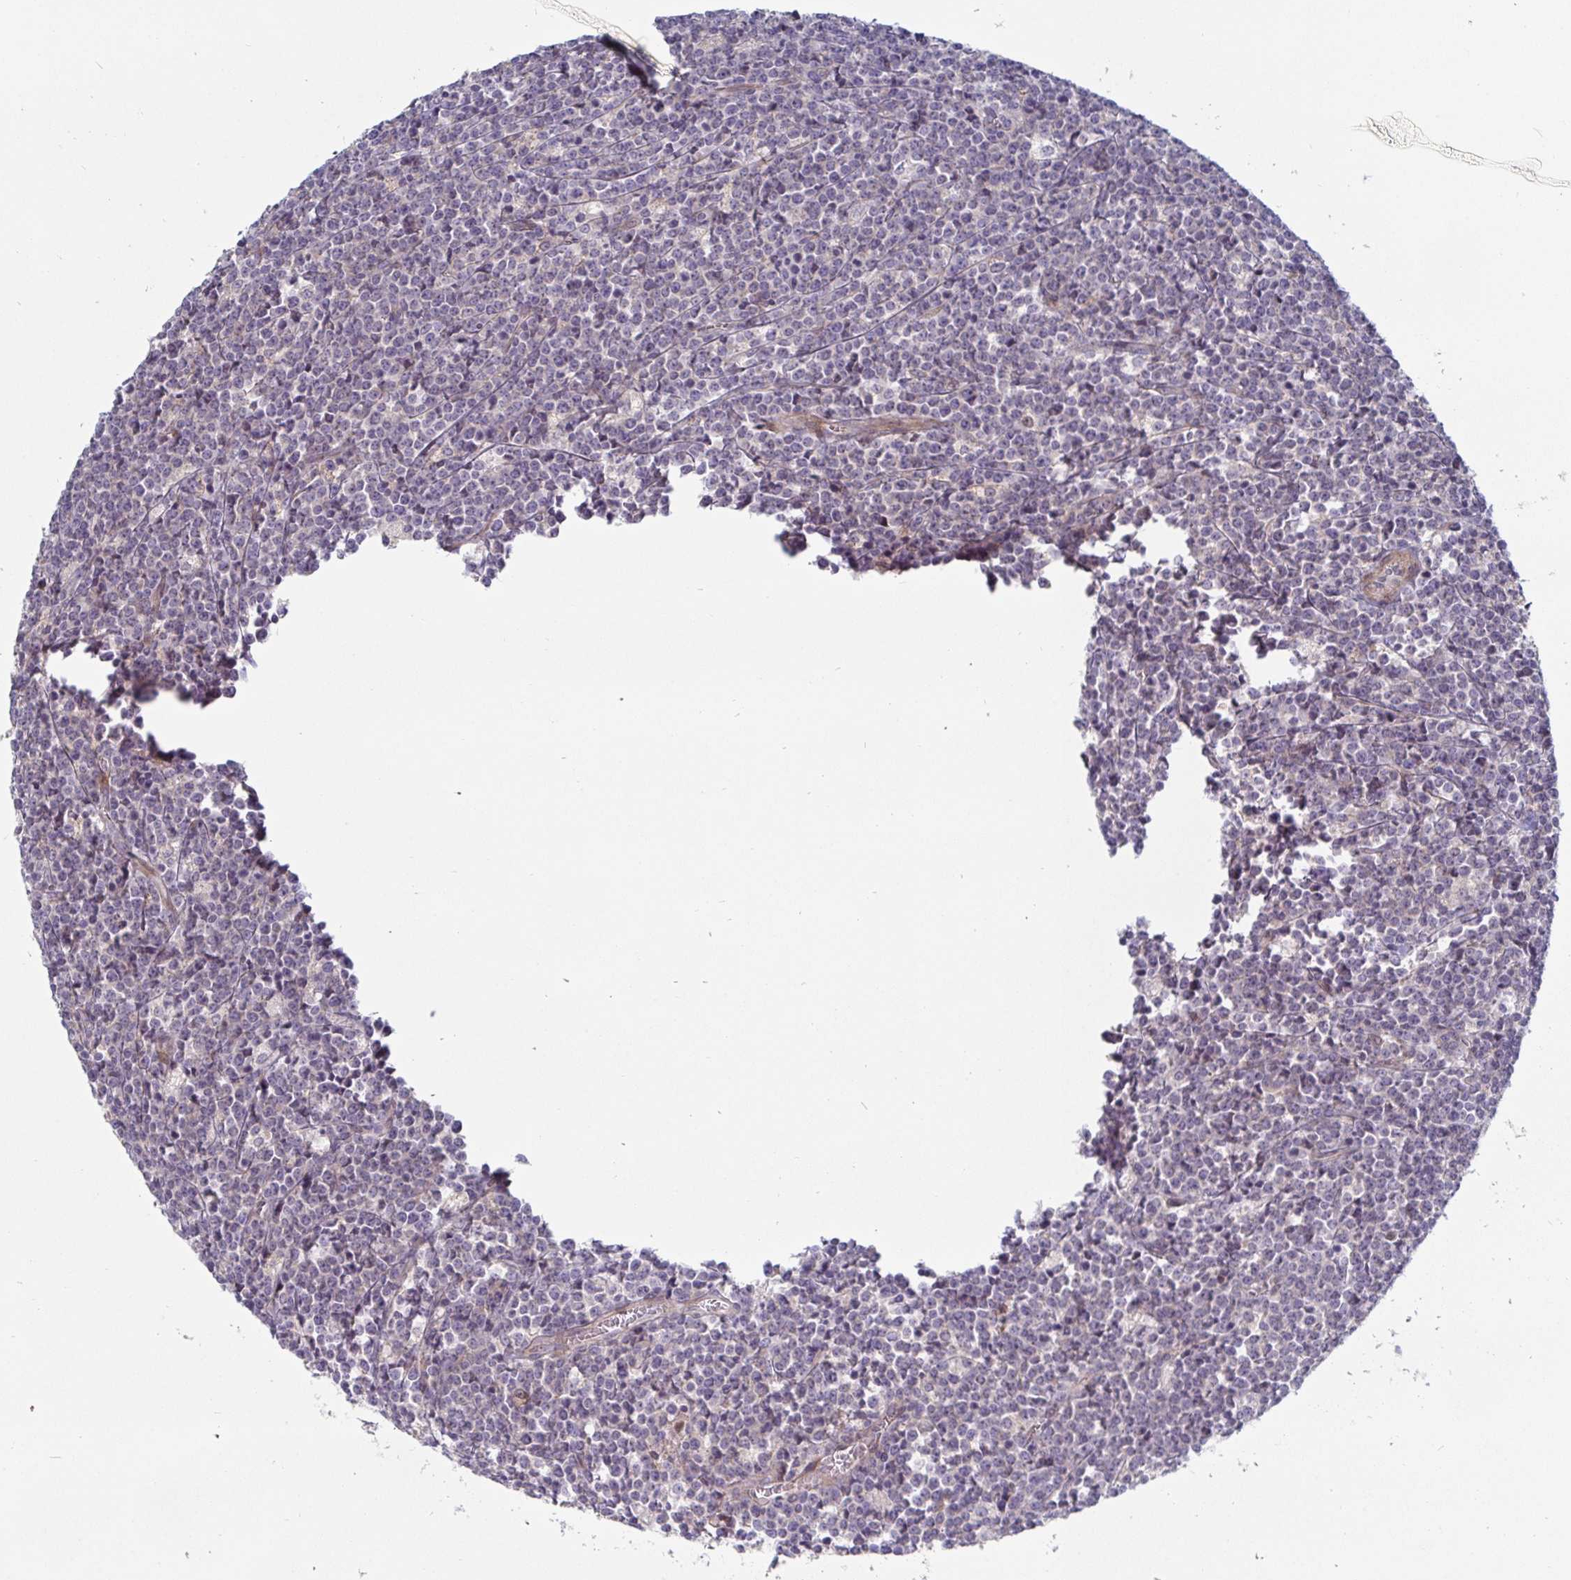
{"staining": {"intensity": "negative", "quantity": "none", "location": "none"}, "tissue": "lymphoma", "cell_type": "Tumor cells", "image_type": "cancer", "snomed": [{"axis": "morphology", "description": "Malignant lymphoma, non-Hodgkin's type, High grade"}, {"axis": "topography", "description": "Small intestine"}], "caption": "Photomicrograph shows no protein positivity in tumor cells of lymphoma tissue.", "gene": "SSH2", "patient": {"sex": "female", "age": 56}}